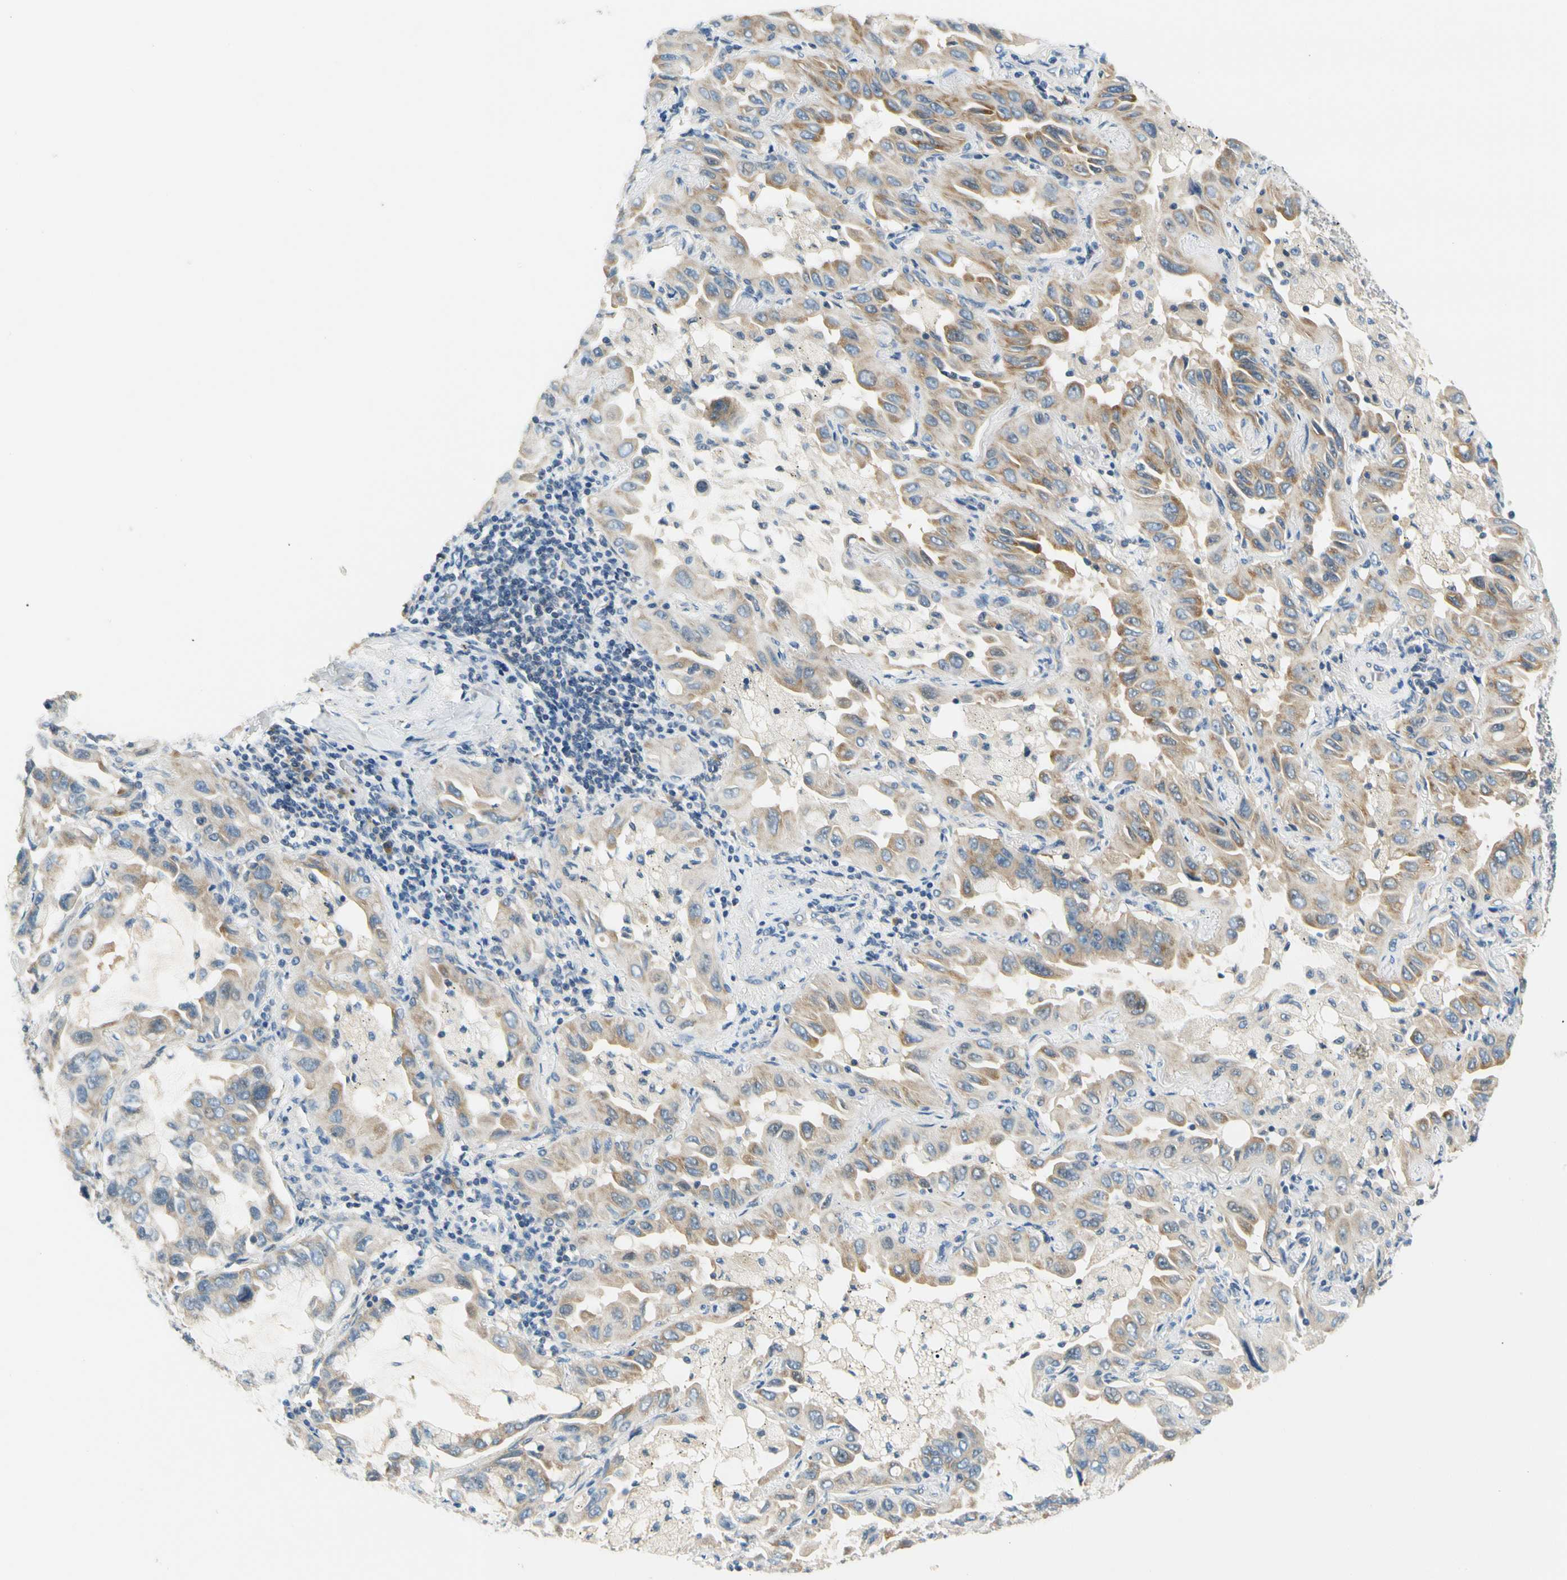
{"staining": {"intensity": "weak", "quantity": "25%-75%", "location": "cytoplasmic/membranous"}, "tissue": "lung cancer", "cell_type": "Tumor cells", "image_type": "cancer", "snomed": [{"axis": "morphology", "description": "Adenocarcinoma, NOS"}, {"axis": "topography", "description": "Lung"}], "caption": "Immunohistochemical staining of lung cancer exhibits low levels of weak cytoplasmic/membranous positivity in approximately 25%-75% of tumor cells. (Stains: DAB in brown, nuclei in blue, Microscopy: brightfield microscopy at high magnification).", "gene": "LRRC47", "patient": {"sex": "male", "age": 64}}